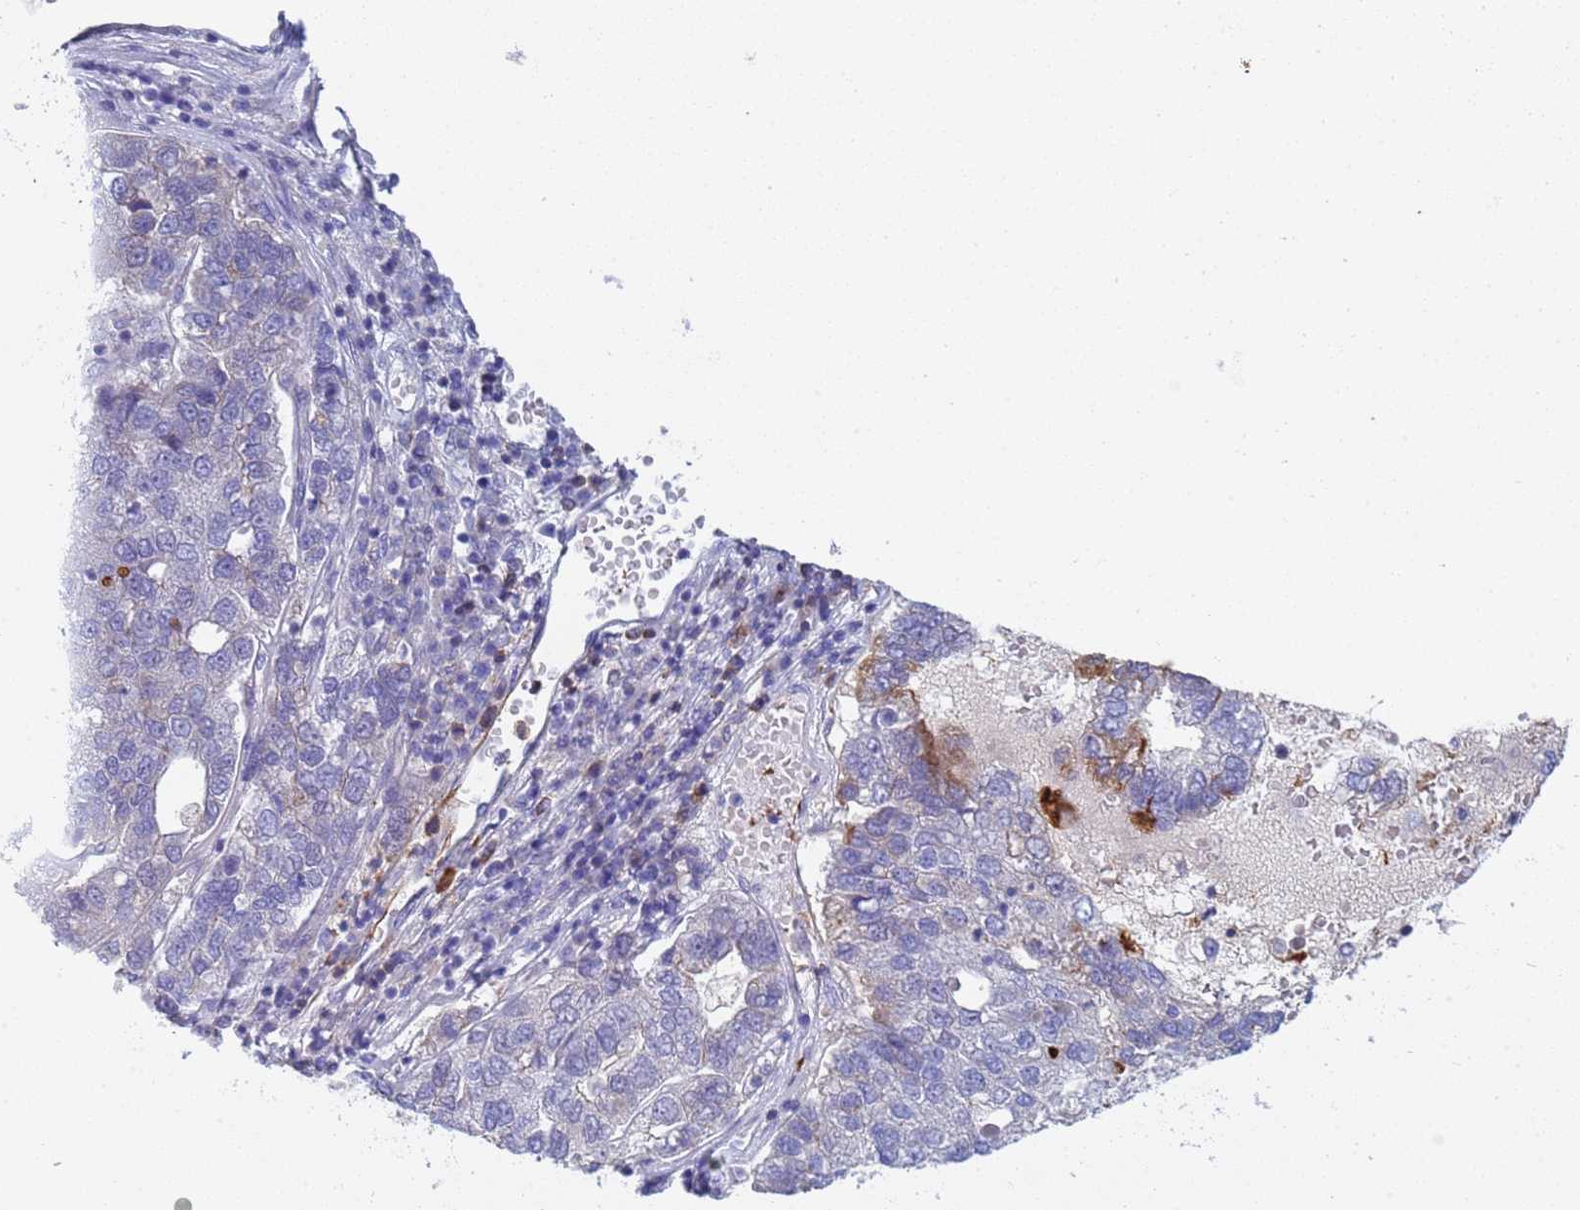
{"staining": {"intensity": "negative", "quantity": "none", "location": "none"}, "tissue": "pancreatic cancer", "cell_type": "Tumor cells", "image_type": "cancer", "snomed": [{"axis": "morphology", "description": "Adenocarcinoma, NOS"}, {"axis": "topography", "description": "Pancreas"}], "caption": "The immunohistochemistry histopathology image has no significant expression in tumor cells of pancreatic cancer tissue.", "gene": "C4orf46", "patient": {"sex": "female", "age": 61}}